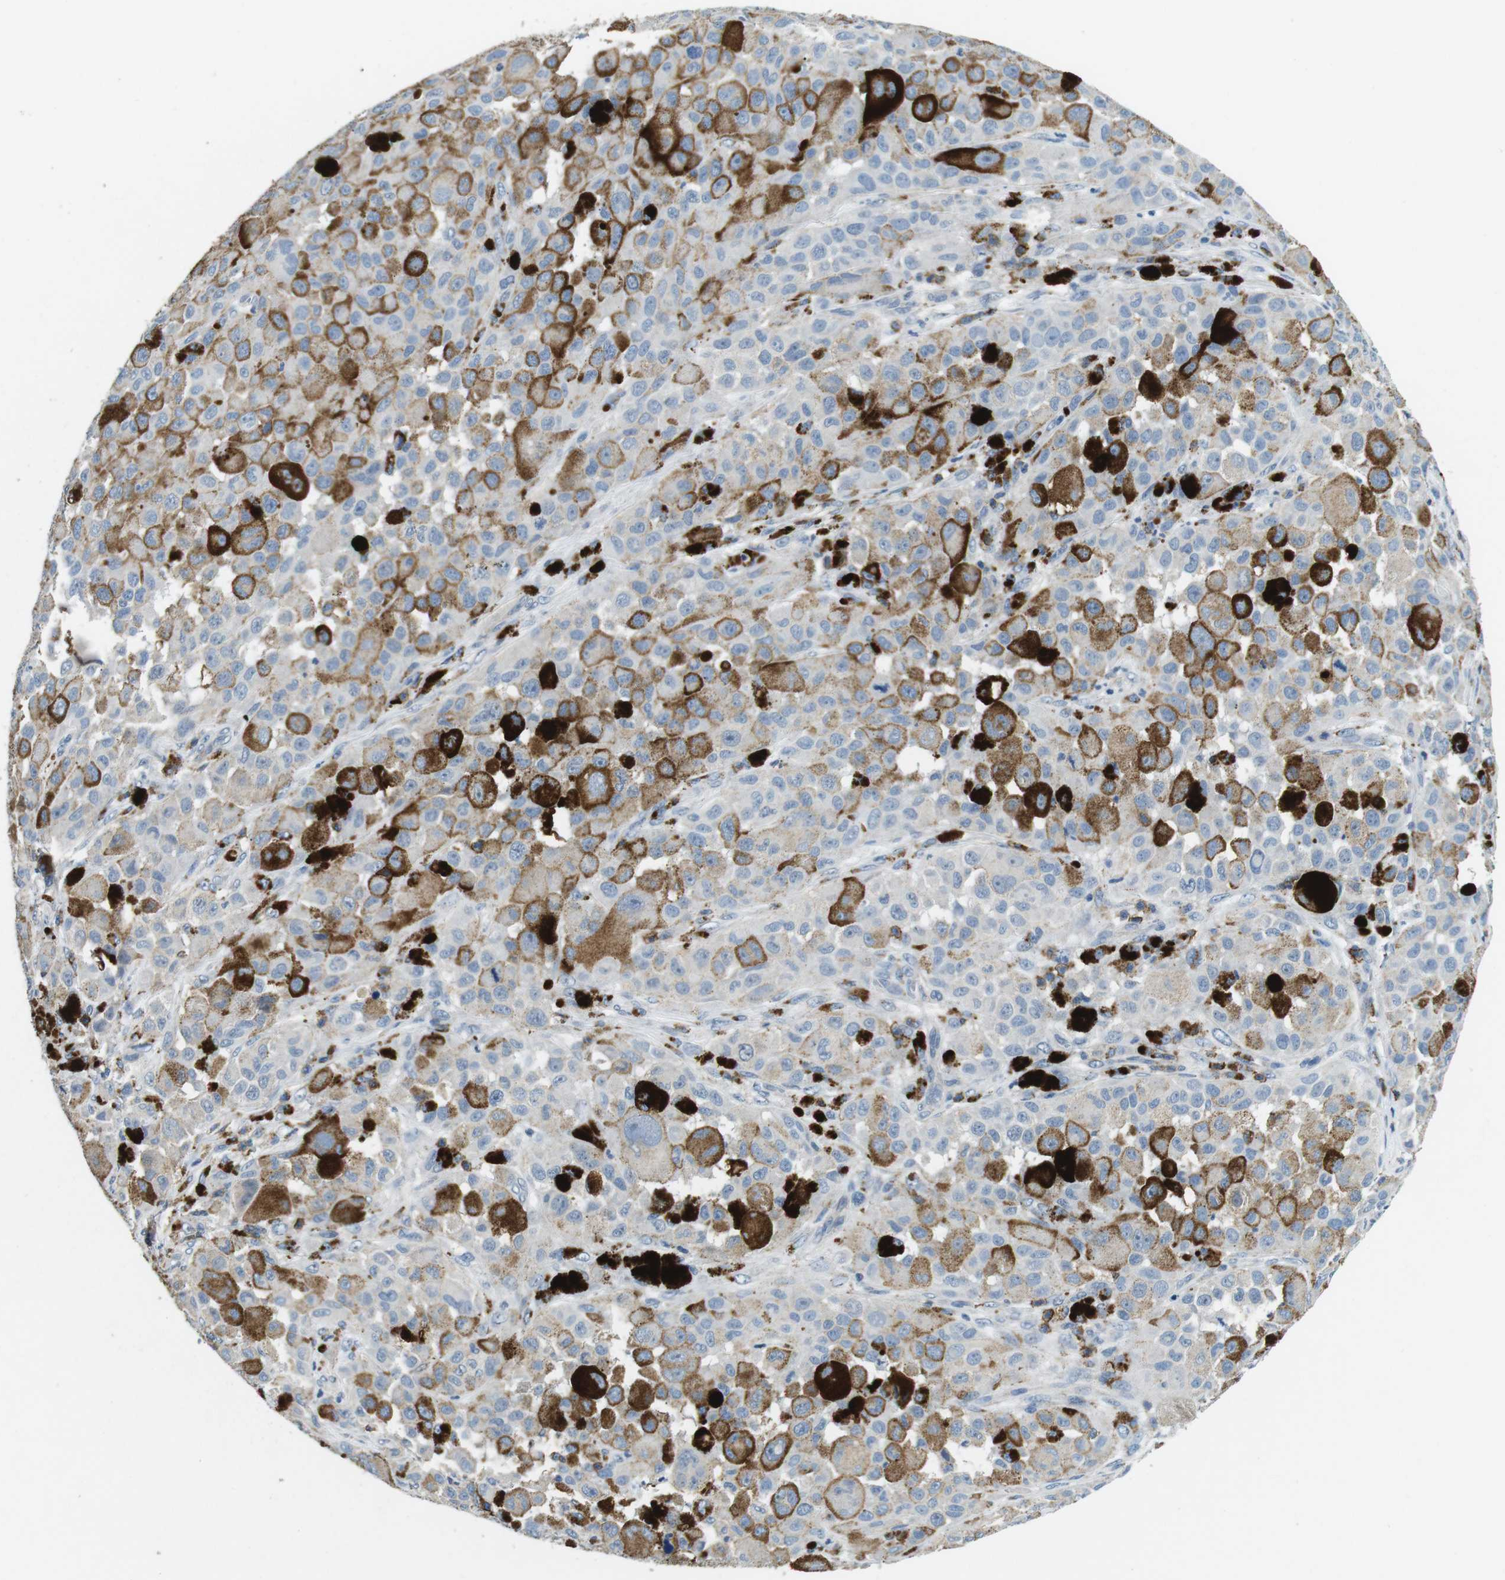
{"staining": {"intensity": "negative", "quantity": "none", "location": "none"}, "tissue": "melanoma", "cell_type": "Tumor cells", "image_type": "cancer", "snomed": [{"axis": "morphology", "description": "Malignant melanoma, NOS"}, {"axis": "topography", "description": "Skin"}], "caption": "Immunohistochemistry (IHC) micrograph of melanoma stained for a protein (brown), which shows no positivity in tumor cells.", "gene": "CD6", "patient": {"sex": "male", "age": 96}}